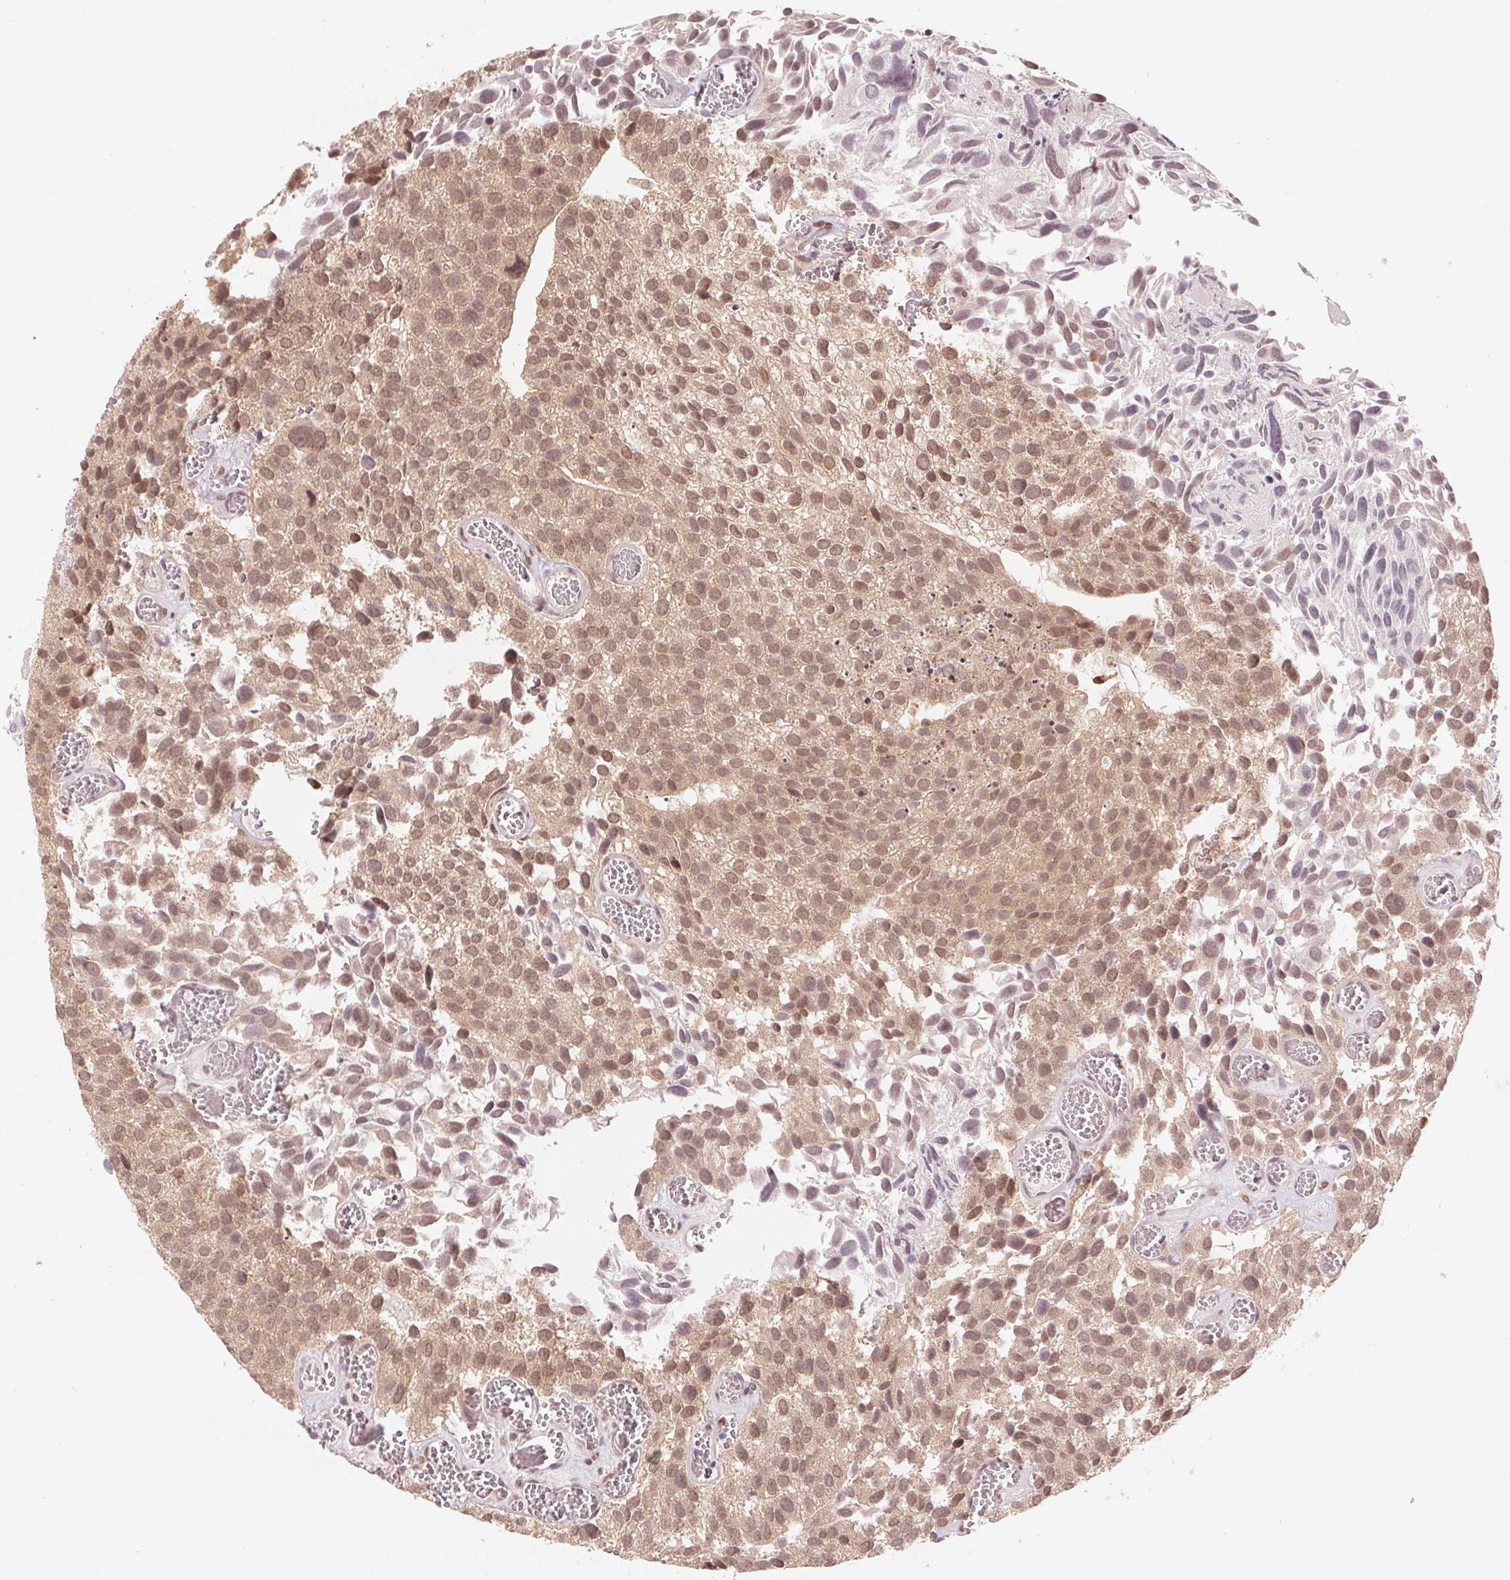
{"staining": {"intensity": "moderate", "quantity": ">75%", "location": "cytoplasmic/membranous,nuclear"}, "tissue": "urothelial cancer", "cell_type": "Tumor cells", "image_type": "cancer", "snomed": [{"axis": "morphology", "description": "Urothelial carcinoma, Low grade"}, {"axis": "topography", "description": "Urinary bladder"}], "caption": "Human urothelial carcinoma (low-grade) stained with a protein marker displays moderate staining in tumor cells.", "gene": "ERI3", "patient": {"sex": "female", "age": 69}}